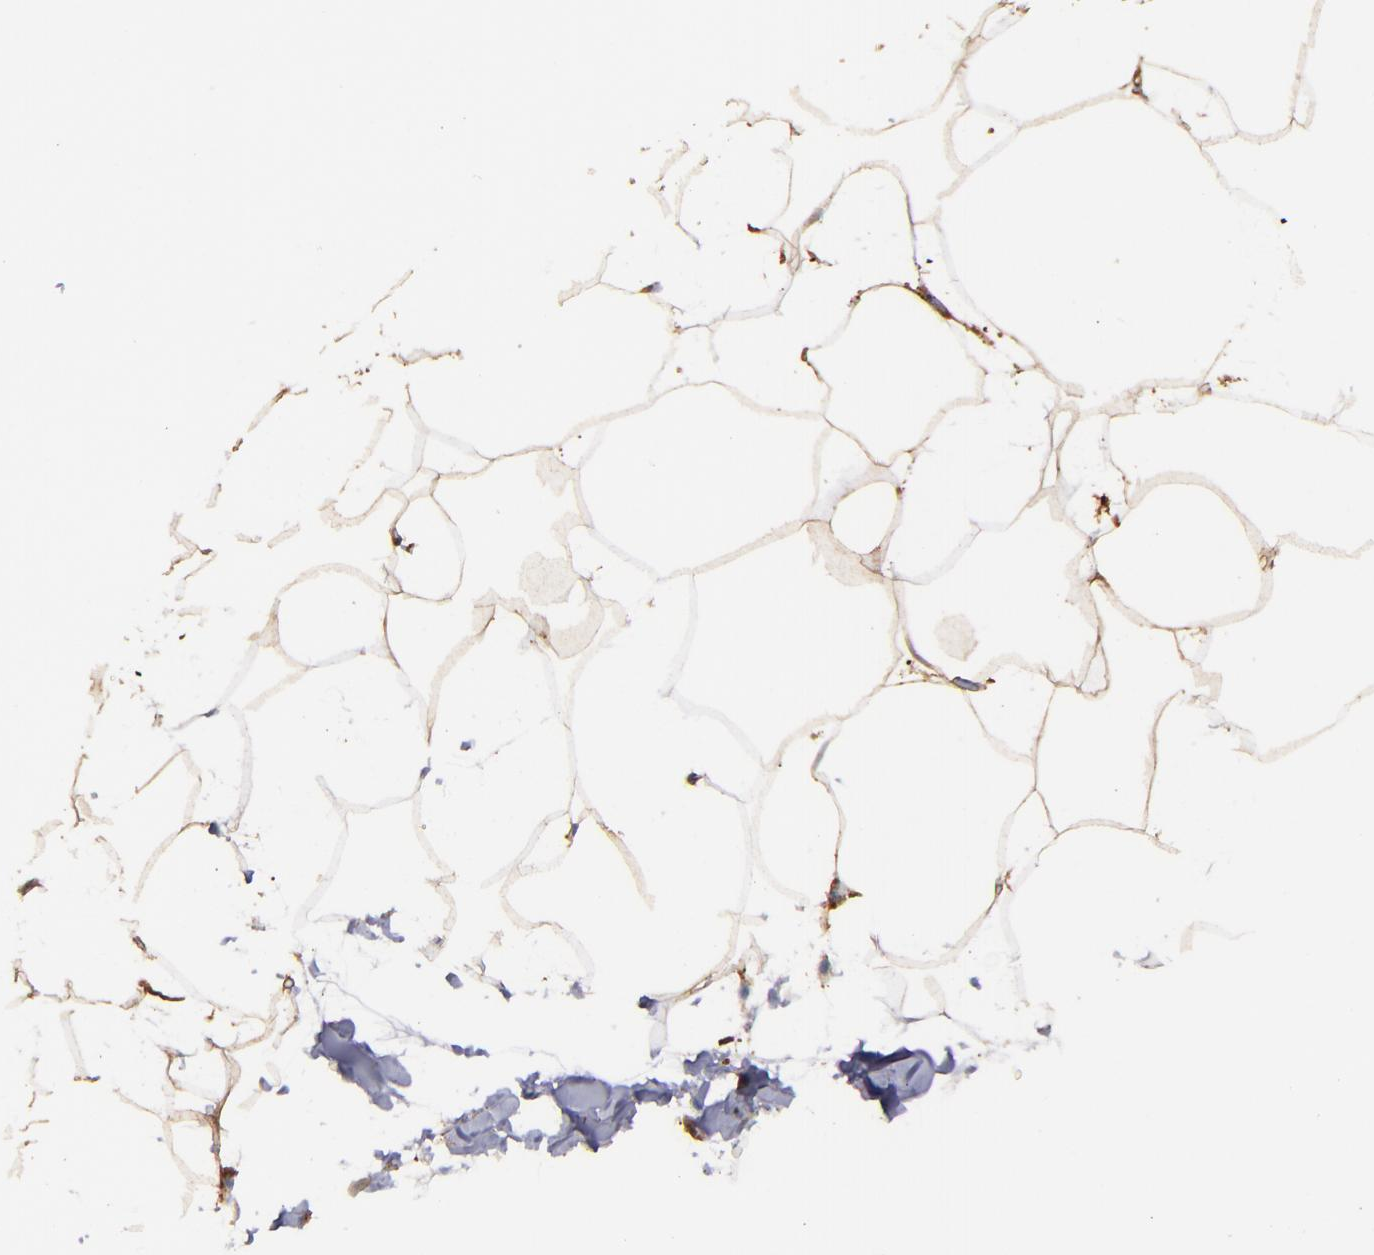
{"staining": {"intensity": "moderate", "quantity": ">75%", "location": "cytoplasmic/membranous"}, "tissue": "adipose tissue", "cell_type": "Adipocytes", "image_type": "normal", "snomed": [{"axis": "morphology", "description": "Normal tissue, NOS"}, {"axis": "morphology", "description": "Duct carcinoma"}, {"axis": "topography", "description": "Breast"}, {"axis": "topography", "description": "Adipose tissue"}], "caption": "Moderate cytoplasmic/membranous staining for a protein is identified in approximately >75% of adipocytes of unremarkable adipose tissue using IHC.", "gene": "VCL", "patient": {"sex": "female", "age": 37}}